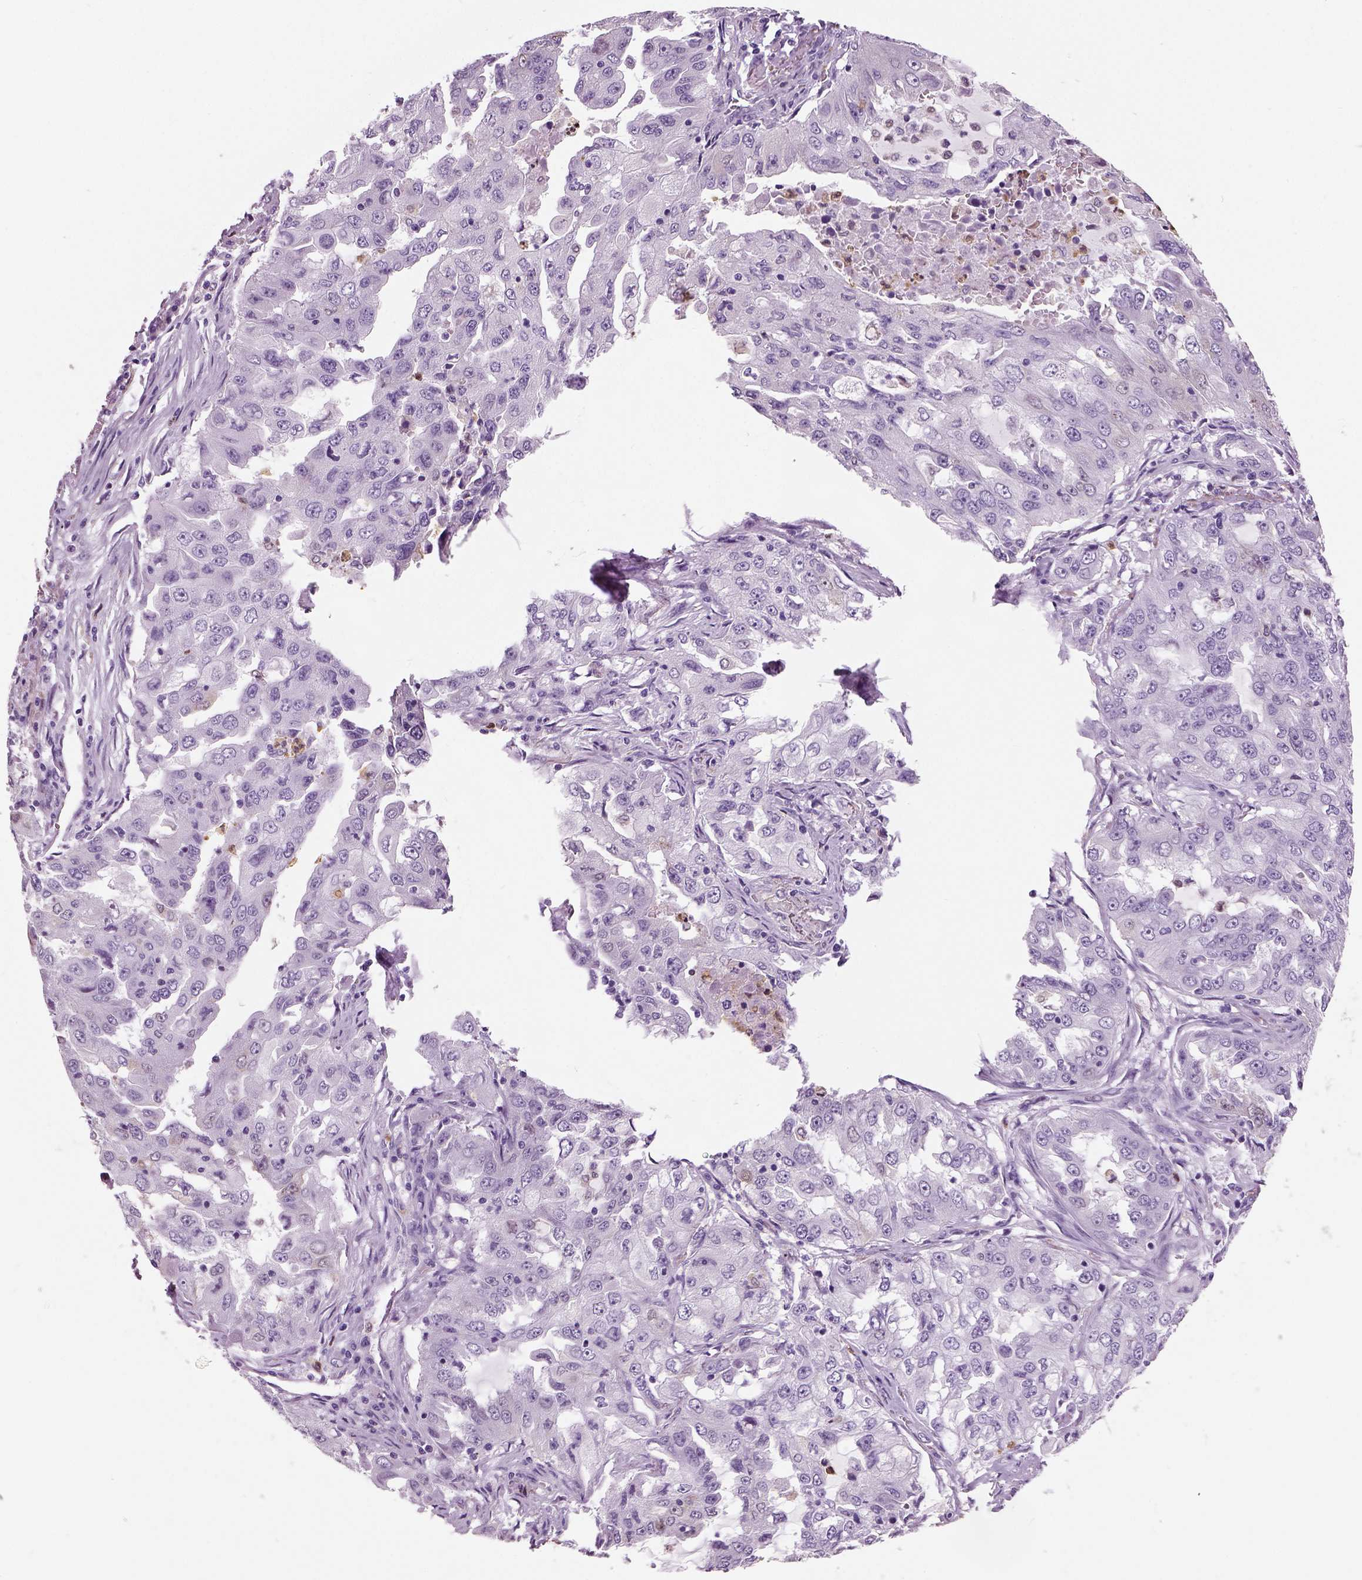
{"staining": {"intensity": "negative", "quantity": "none", "location": "none"}, "tissue": "lung cancer", "cell_type": "Tumor cells", "image_type": "cancer", "snomed": [{"axis": "morphology", "description": "Adenocarcinoma, NOS"}, {"axis": "topography", "description": "Lung"}], "caption": "A photomicrograph of human lung cancer (adenocarcinoma) is negative for staining in tumor cells. (DAB immunohistochemistry with hematoxylin counter stain).", "gene": "NECAB2", "patient": {"sex": "female", "age": 61}}